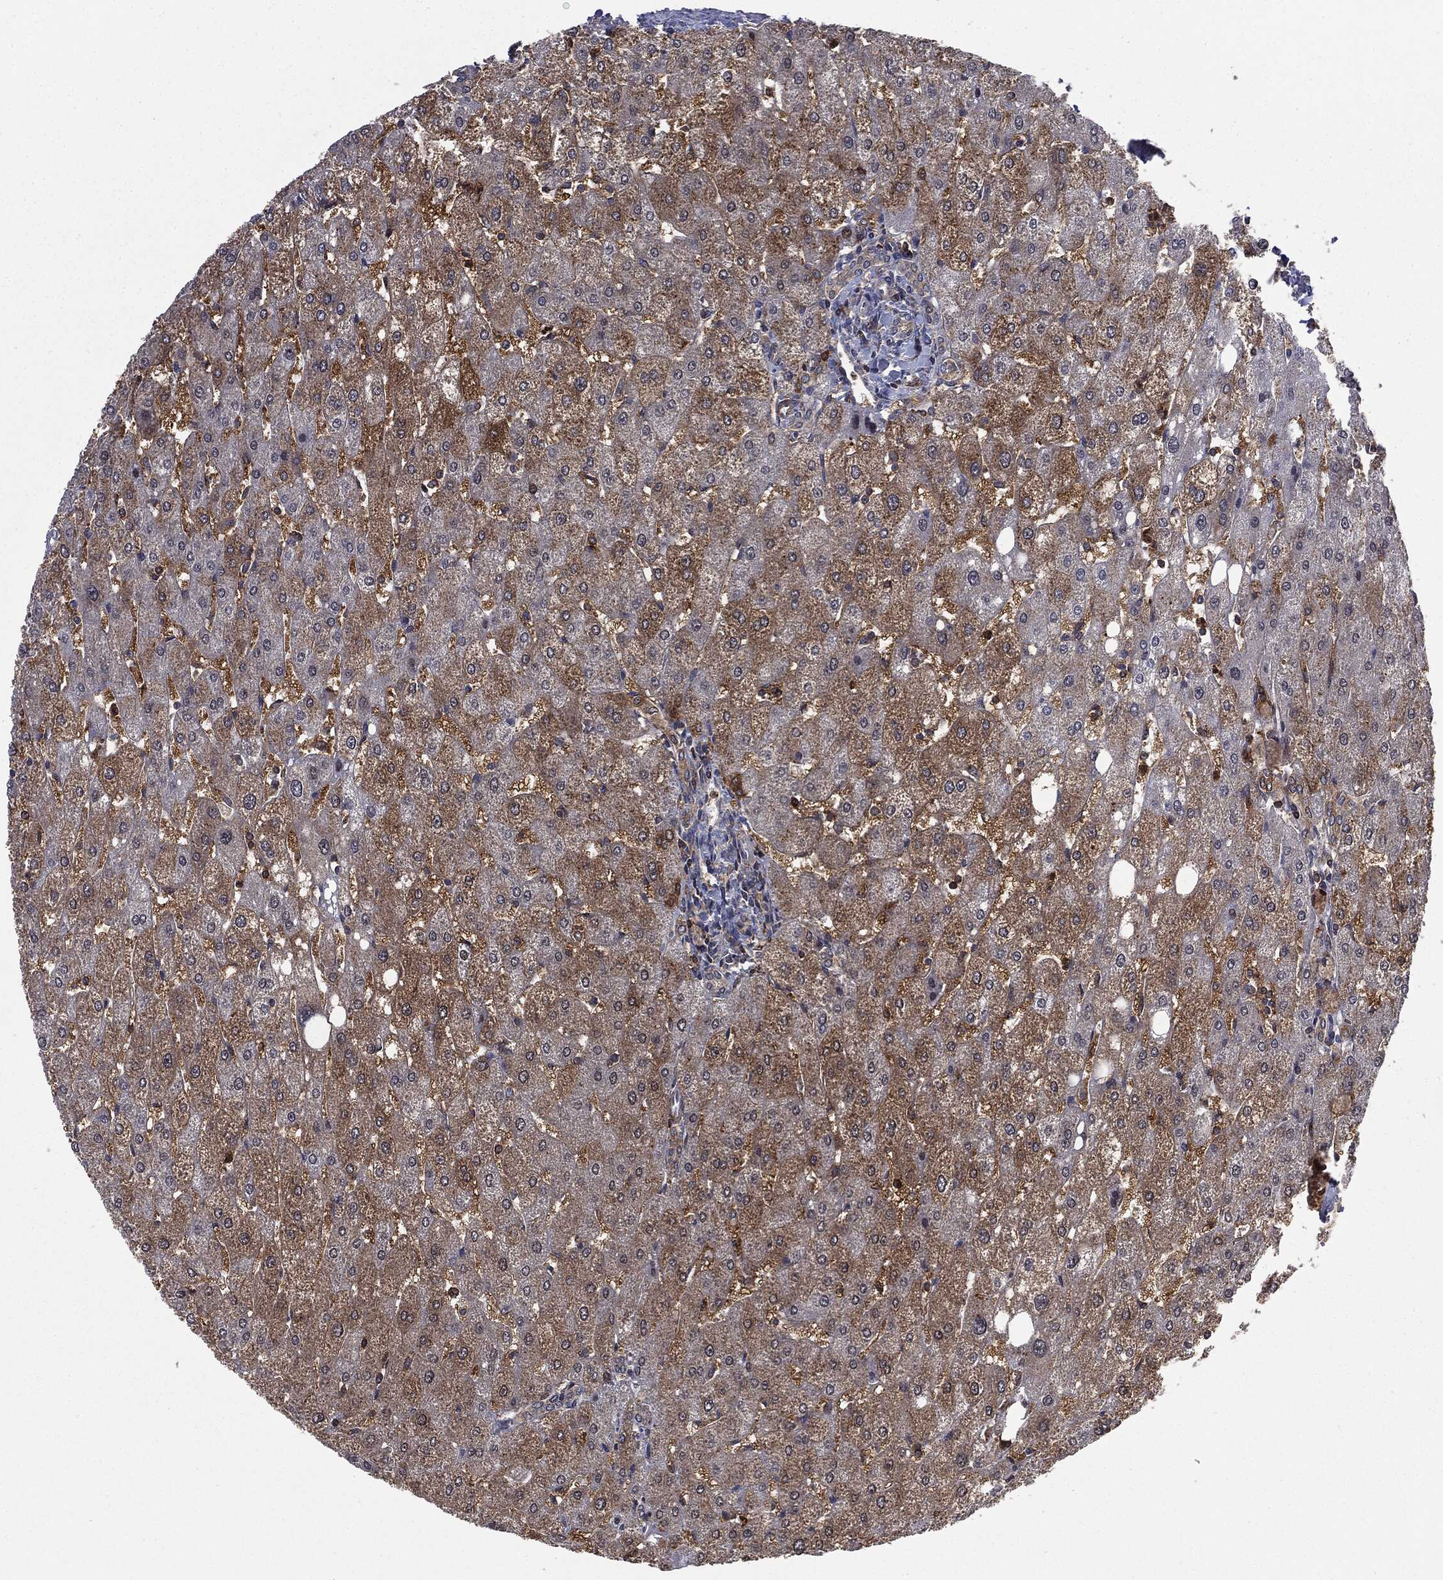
{"staining": {"intensity": "negative", "quantity": "none", "location": "none"}, "tissue": "liver", "cell_type": "Cholangiocytes", "image_type": "normal", "snomed": [{"axis": "morphology", "description": "Normal tissue, NOS"}, {"axis": "topography", "description": "Liver"}], "caption": "Image shows no protein expression in cholangiocytes of benign liver.", "gene": "GPI", "patient": {"sex": "male", "age": 67}}